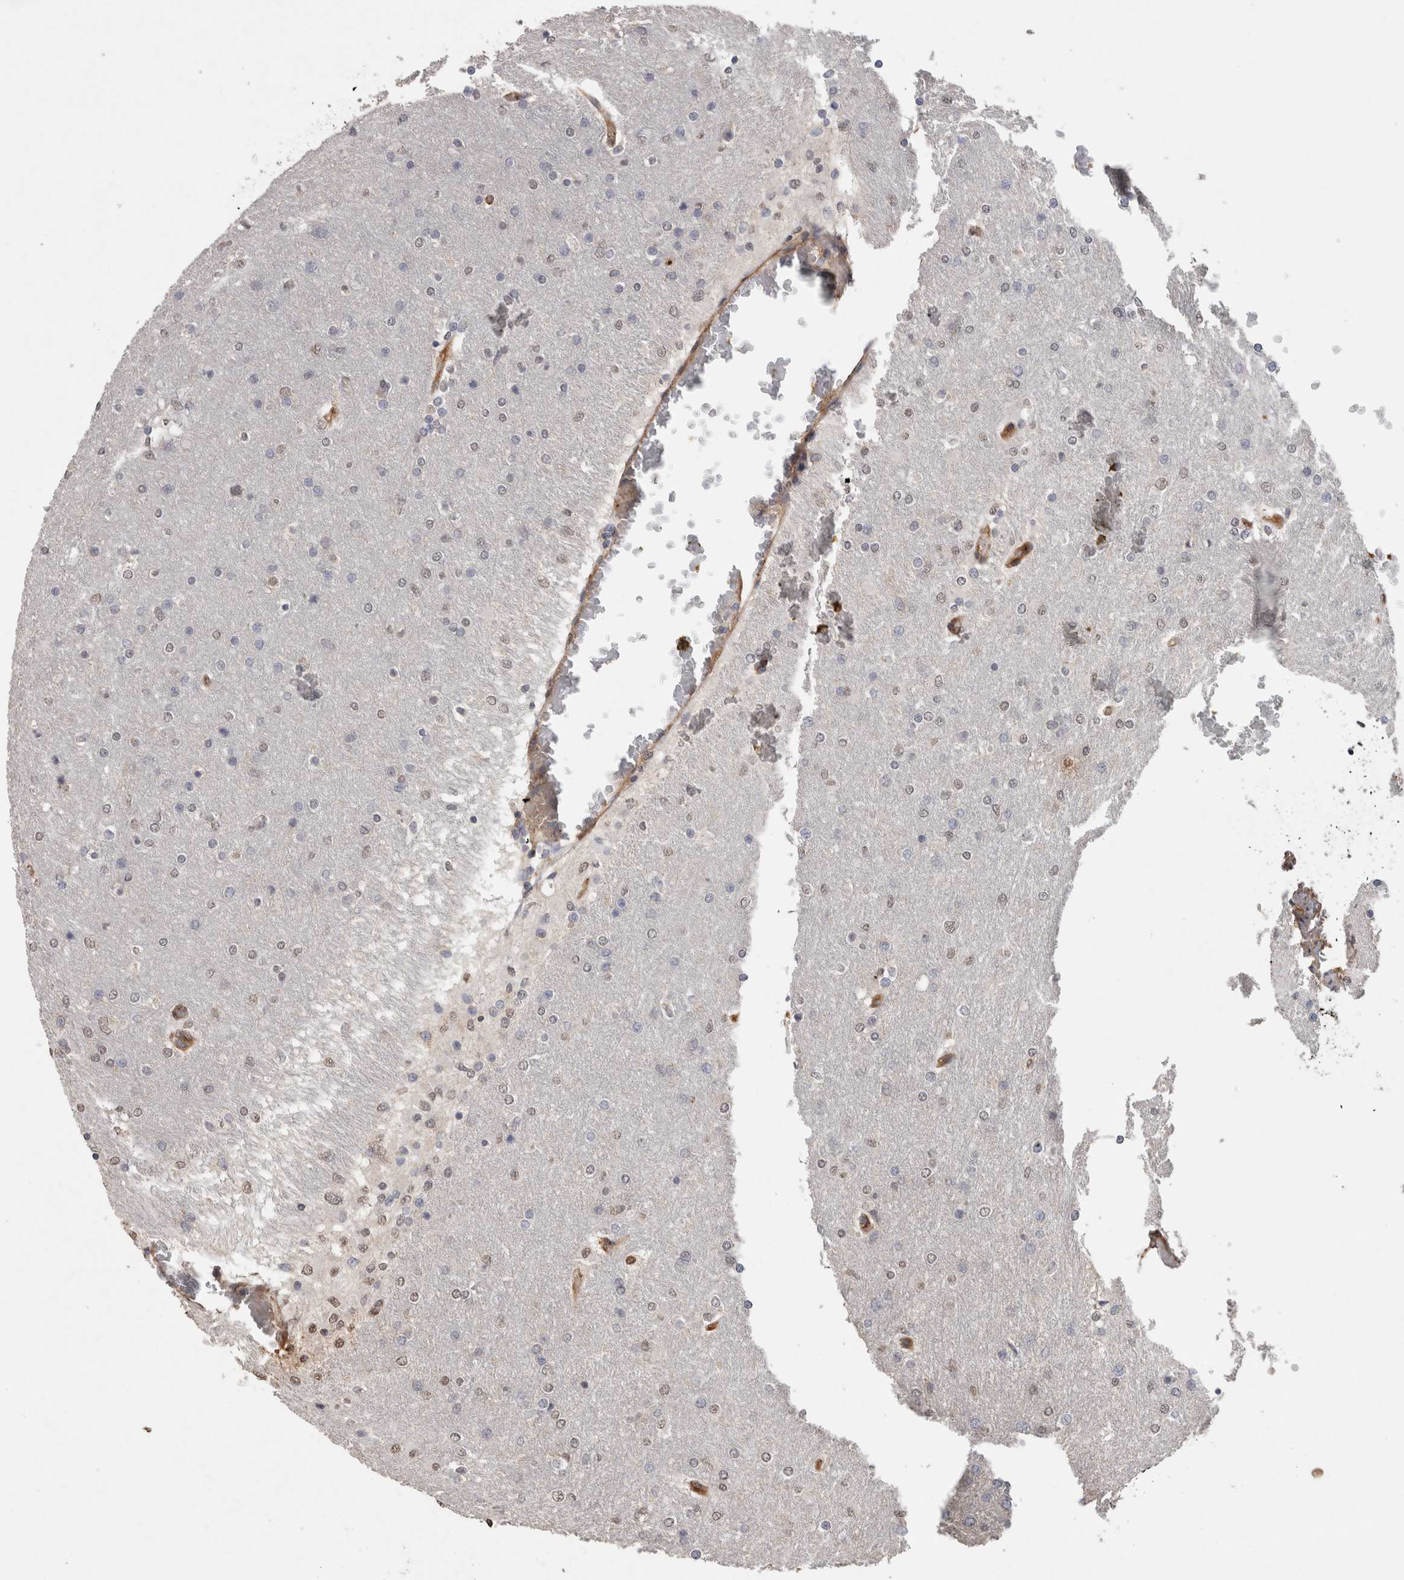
{"staining": {"intensity": "weak", "quantity": "<25%", "location": "nuclear"}, "tissue": "glioma", "cell_type": "Tumor cells", "image_type": "cancer", "snomed": [{"axis": "morphology", "description": "Glioma, malignant, High grade"}, {"axis": "topography", "description": "Cerebral cortex"}], "caption": "A histopathology image of human glioma is negative for staining in tumor cells.", "gene": "RECK", "patient": {"sex": "female", "age": 36}}